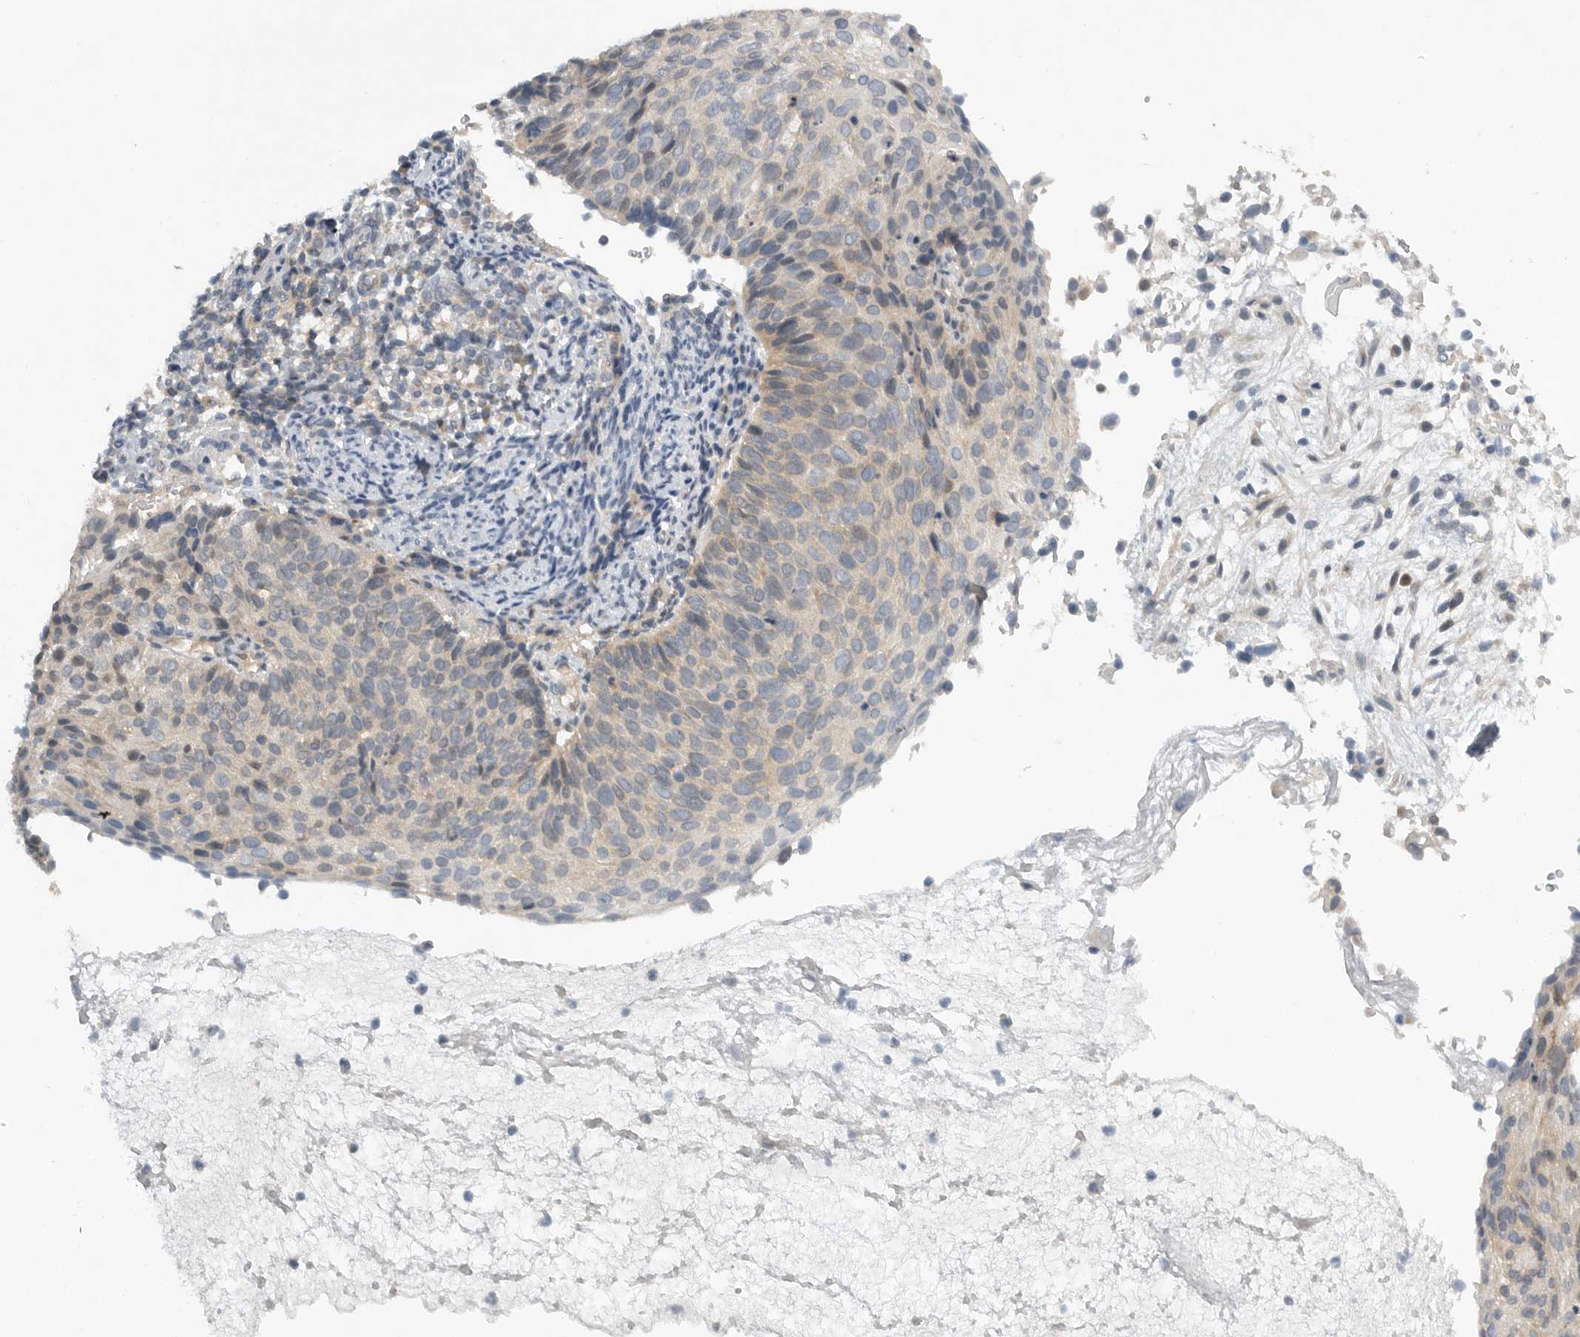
{"staining": {"intensity": "weak", "quantity": "<25%", "location": "cytoplasmic/membranous"}, "tissue": "cervical cancer", "cell_type": "Tumor cells", "image_type": "cancer", "snomed": [{"axis": "morphology", "description": "Squamous cell carcinoma, NOS"}, {"axis": "topography", "description": "Cervix"}], "caption": "This histopathology image is of cervical cancer stained with immunohistochemistry to label a protein in brown with the nuclei are counter-stained blue. There is no staining in tumor cells. (DAB IHC with hematoxylin counter stain).", "gene": "AASDHPPT", "patient": {"sex": "female", "age": 74}}